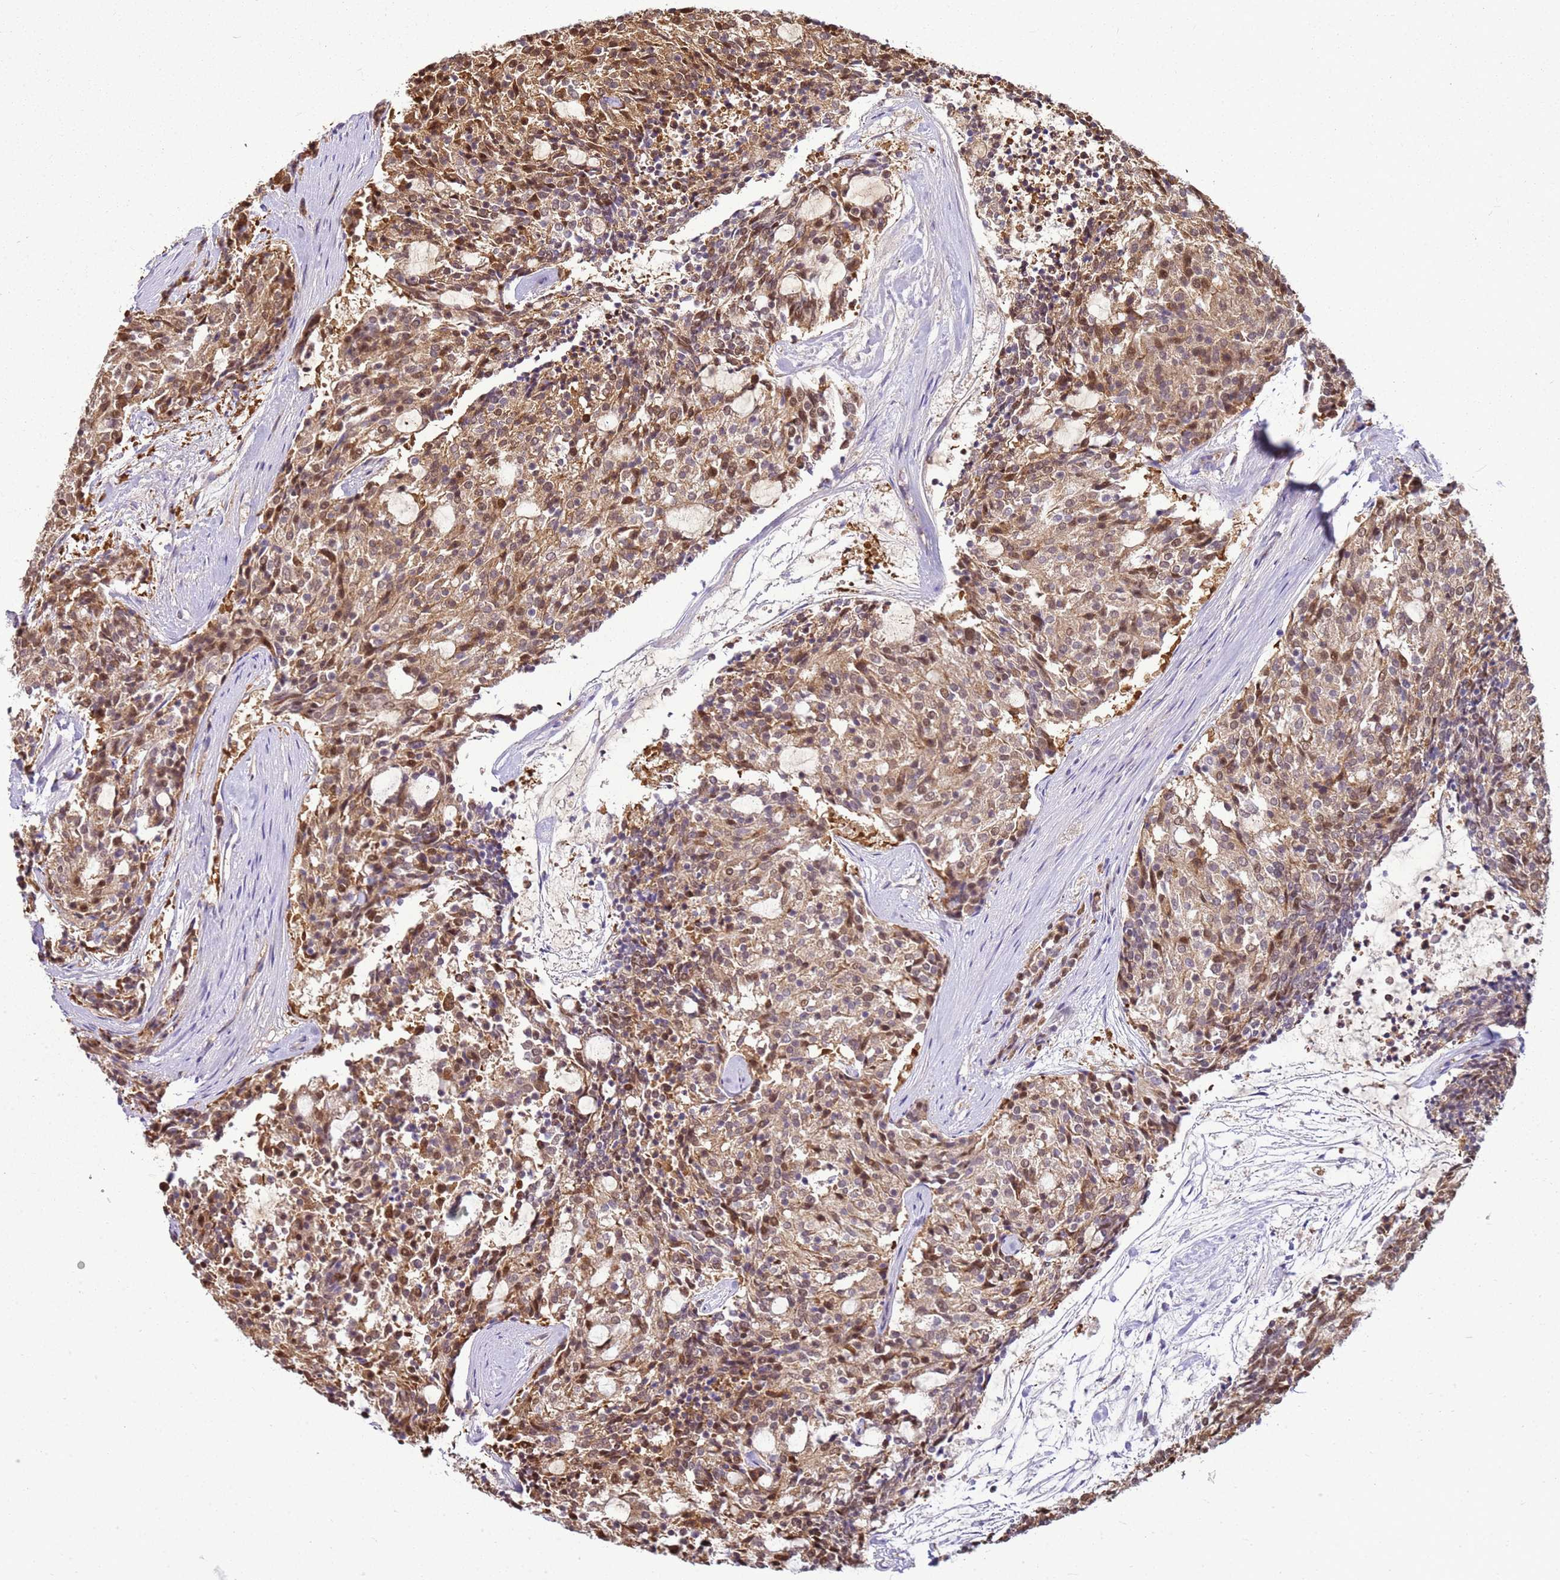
{"staining": {"intensity": "moderate", "quantity": "25%-75%", "location": "cytoplasmic/membranous,nuclear"}, "tissue": "carcinoid", "cell_type": "Tumor cells", "image_type": "cancer", "snomed": [{"axis": "morphology", "description": "Carcinoid, malignant, NOS"}, {"axis": "topography", "description": "Pancreas"}], "caption": "The image exhibits a brown stain indicating the presence of a protein in the cytoplasmic/membranous and nuclear of tumor cells in carcinoid (malignant).", "gene": "YWHAE", "patient": {"sex": "female", "age": 54}}